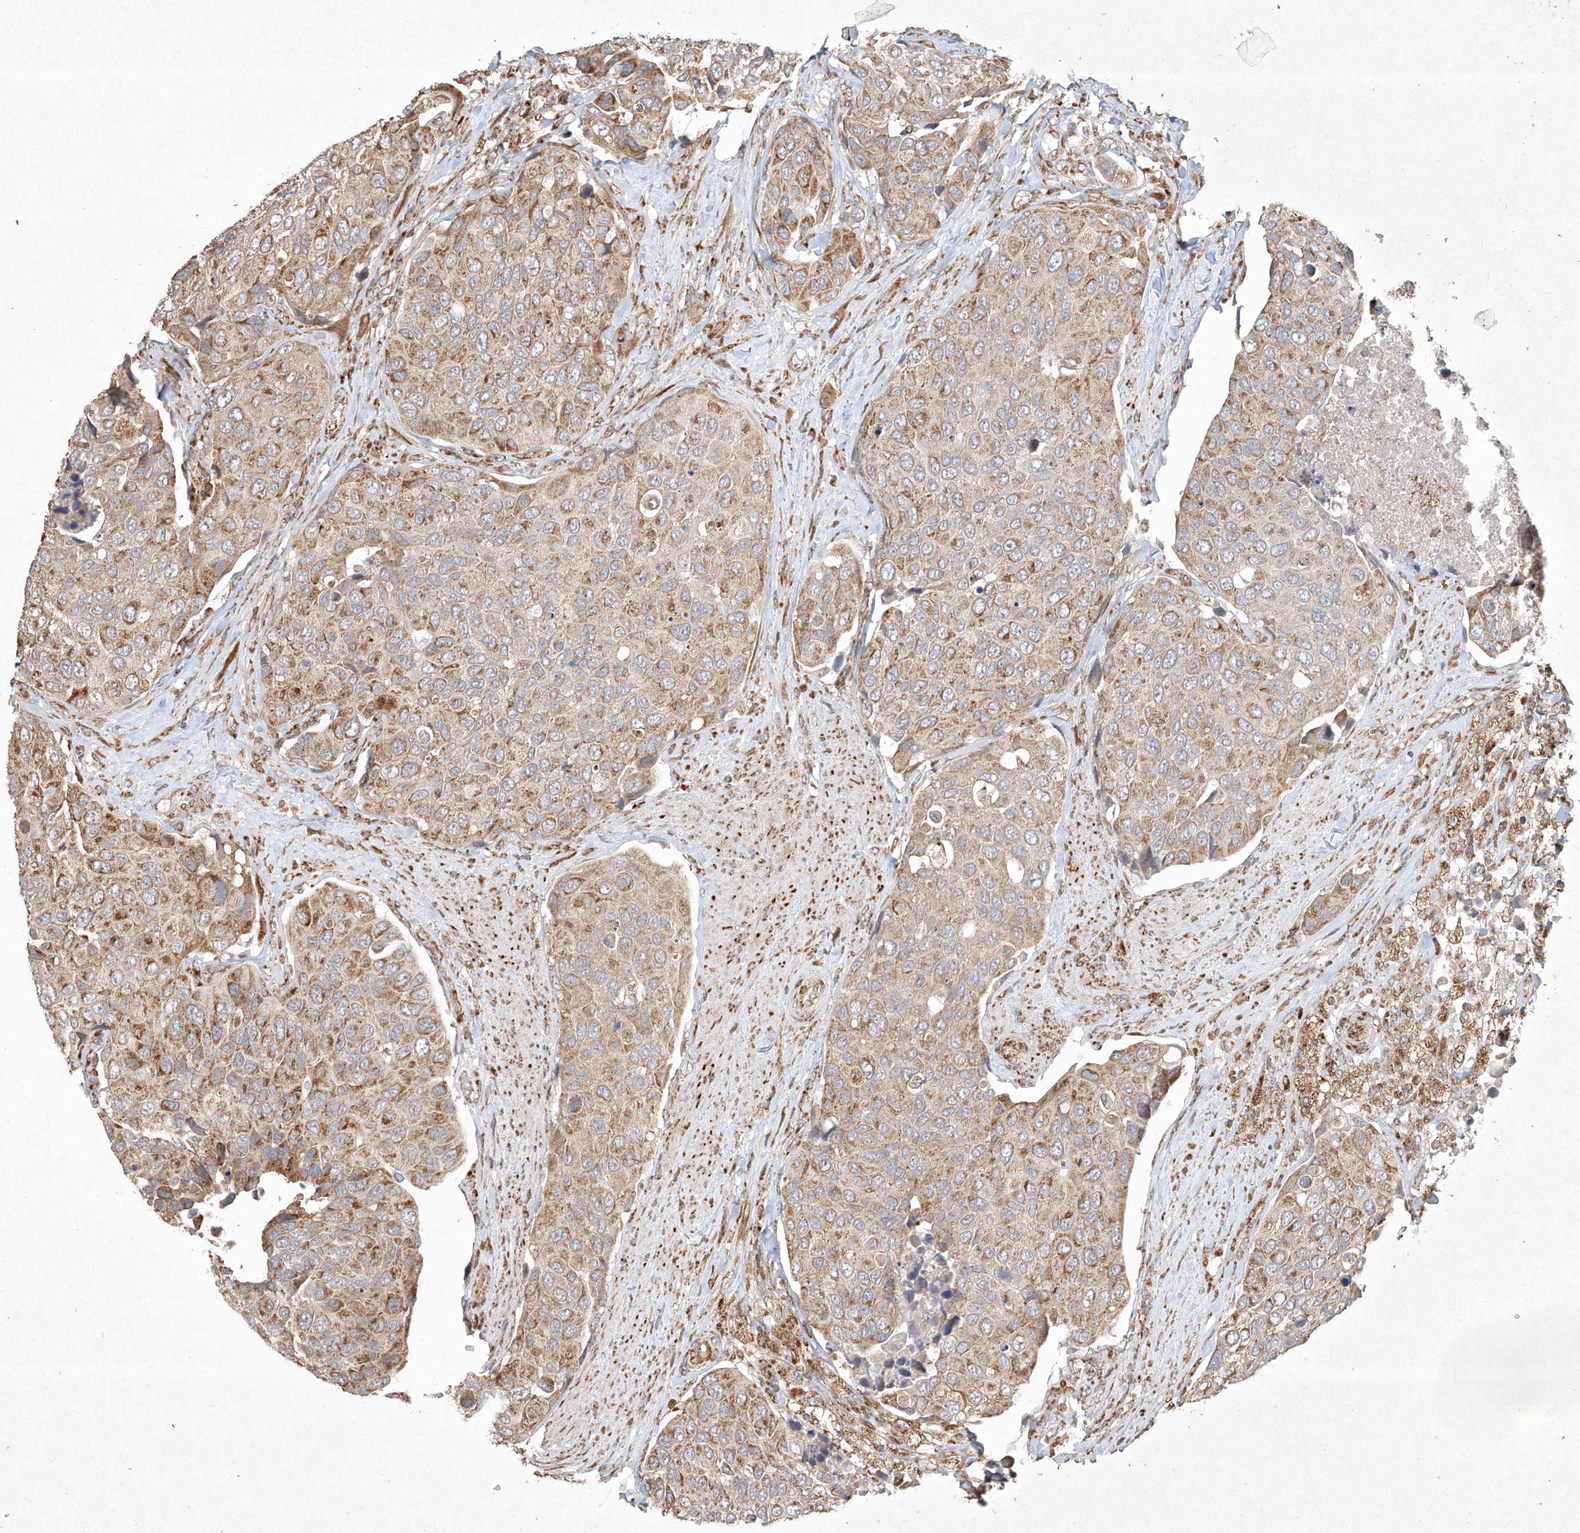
{"staining": {"intensity": "moderate", "quantity": ">75%", "location": "cytoplasmic/membranous"}, "tissue": "urothelial cancer", "cell_type": "Tumor cells", "image_type": "cancer", "snomed": [{"axis": "morphology", "description": "Urothelial carcinoma, High grade"}, {"axis": "topography", "description": "Urinary bladder"}], "caption": "Brown immunohistochemical staining in urothelial cancer demonstrates moderate cytoplasmic/membranous positivity in about >75% of tumor cells.", "gene": "SEMA3B", "patient": {"sex": "male", "age": 74}}